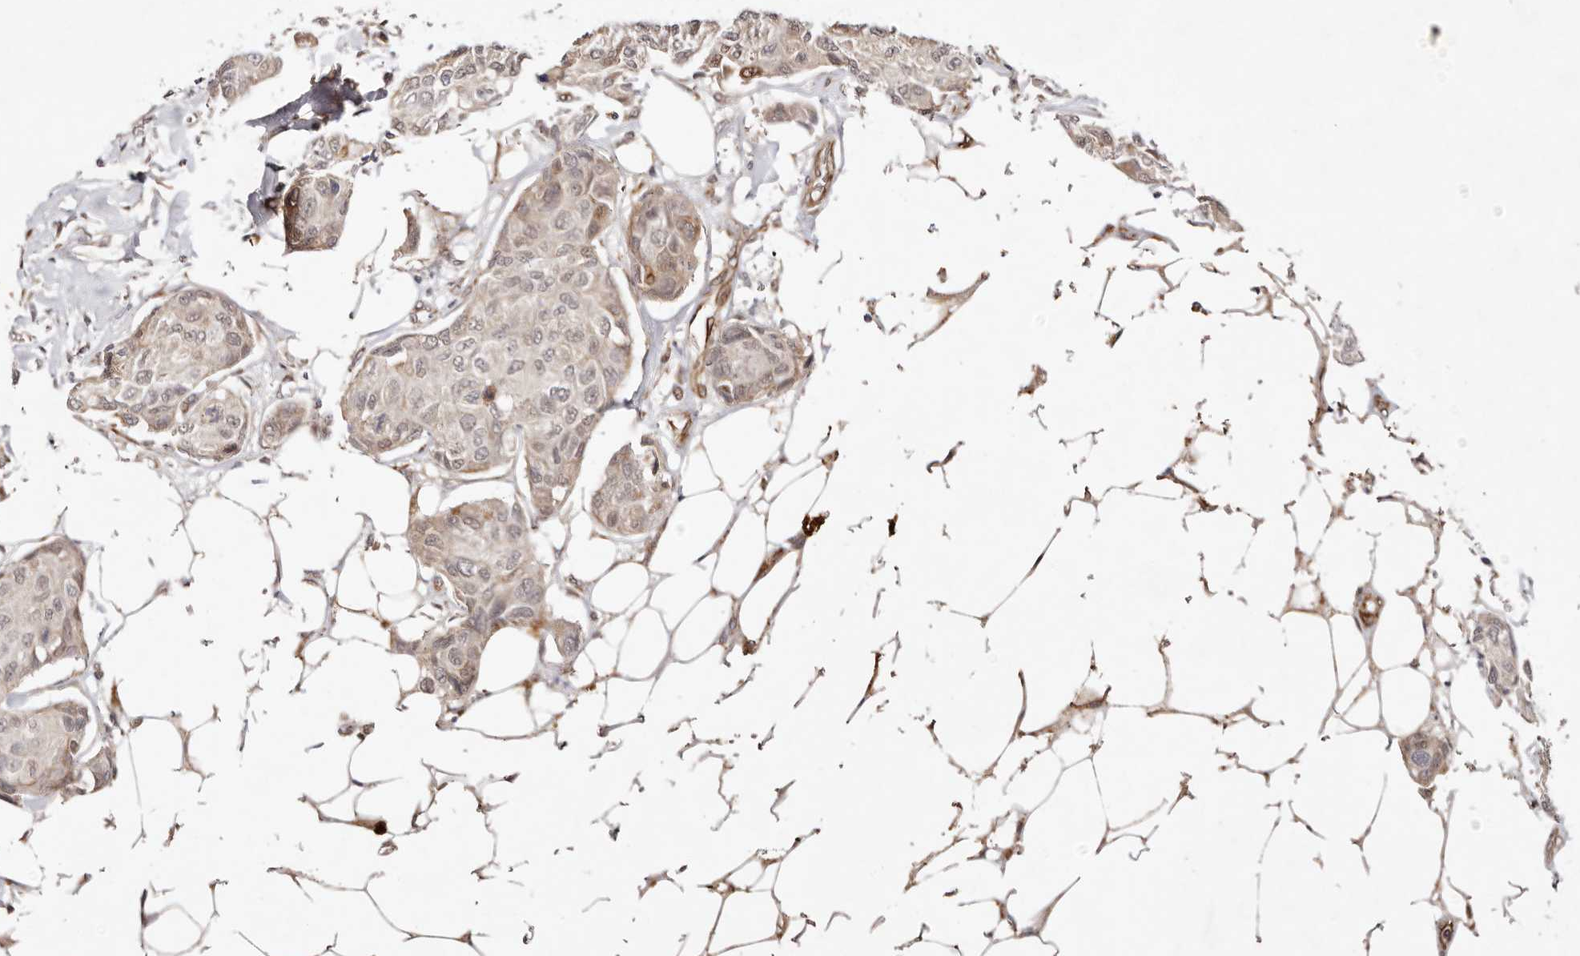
{"staining": {"intensity": "weak", "quantity": "25%-75%", "location": "nuclear"}, "tissue": "breast cancer", "cell_type": "Tumor cells", "image_type": "cancer", "snomed": [{"axis": "morphology", "description": "Duct carcinoma"}, {"axis": "topography", "description": "Breast"}], "caption": "Immunohistochemistry histopathology image of human infiltrating ductal carcinoma (breast) stained for a protein (brown), which reveals low levels of weak nuclear expression in about 25%-75% of tumor cells.", "gene": "BCL2L15", "patient": {"sex": "female", "age": 80}}